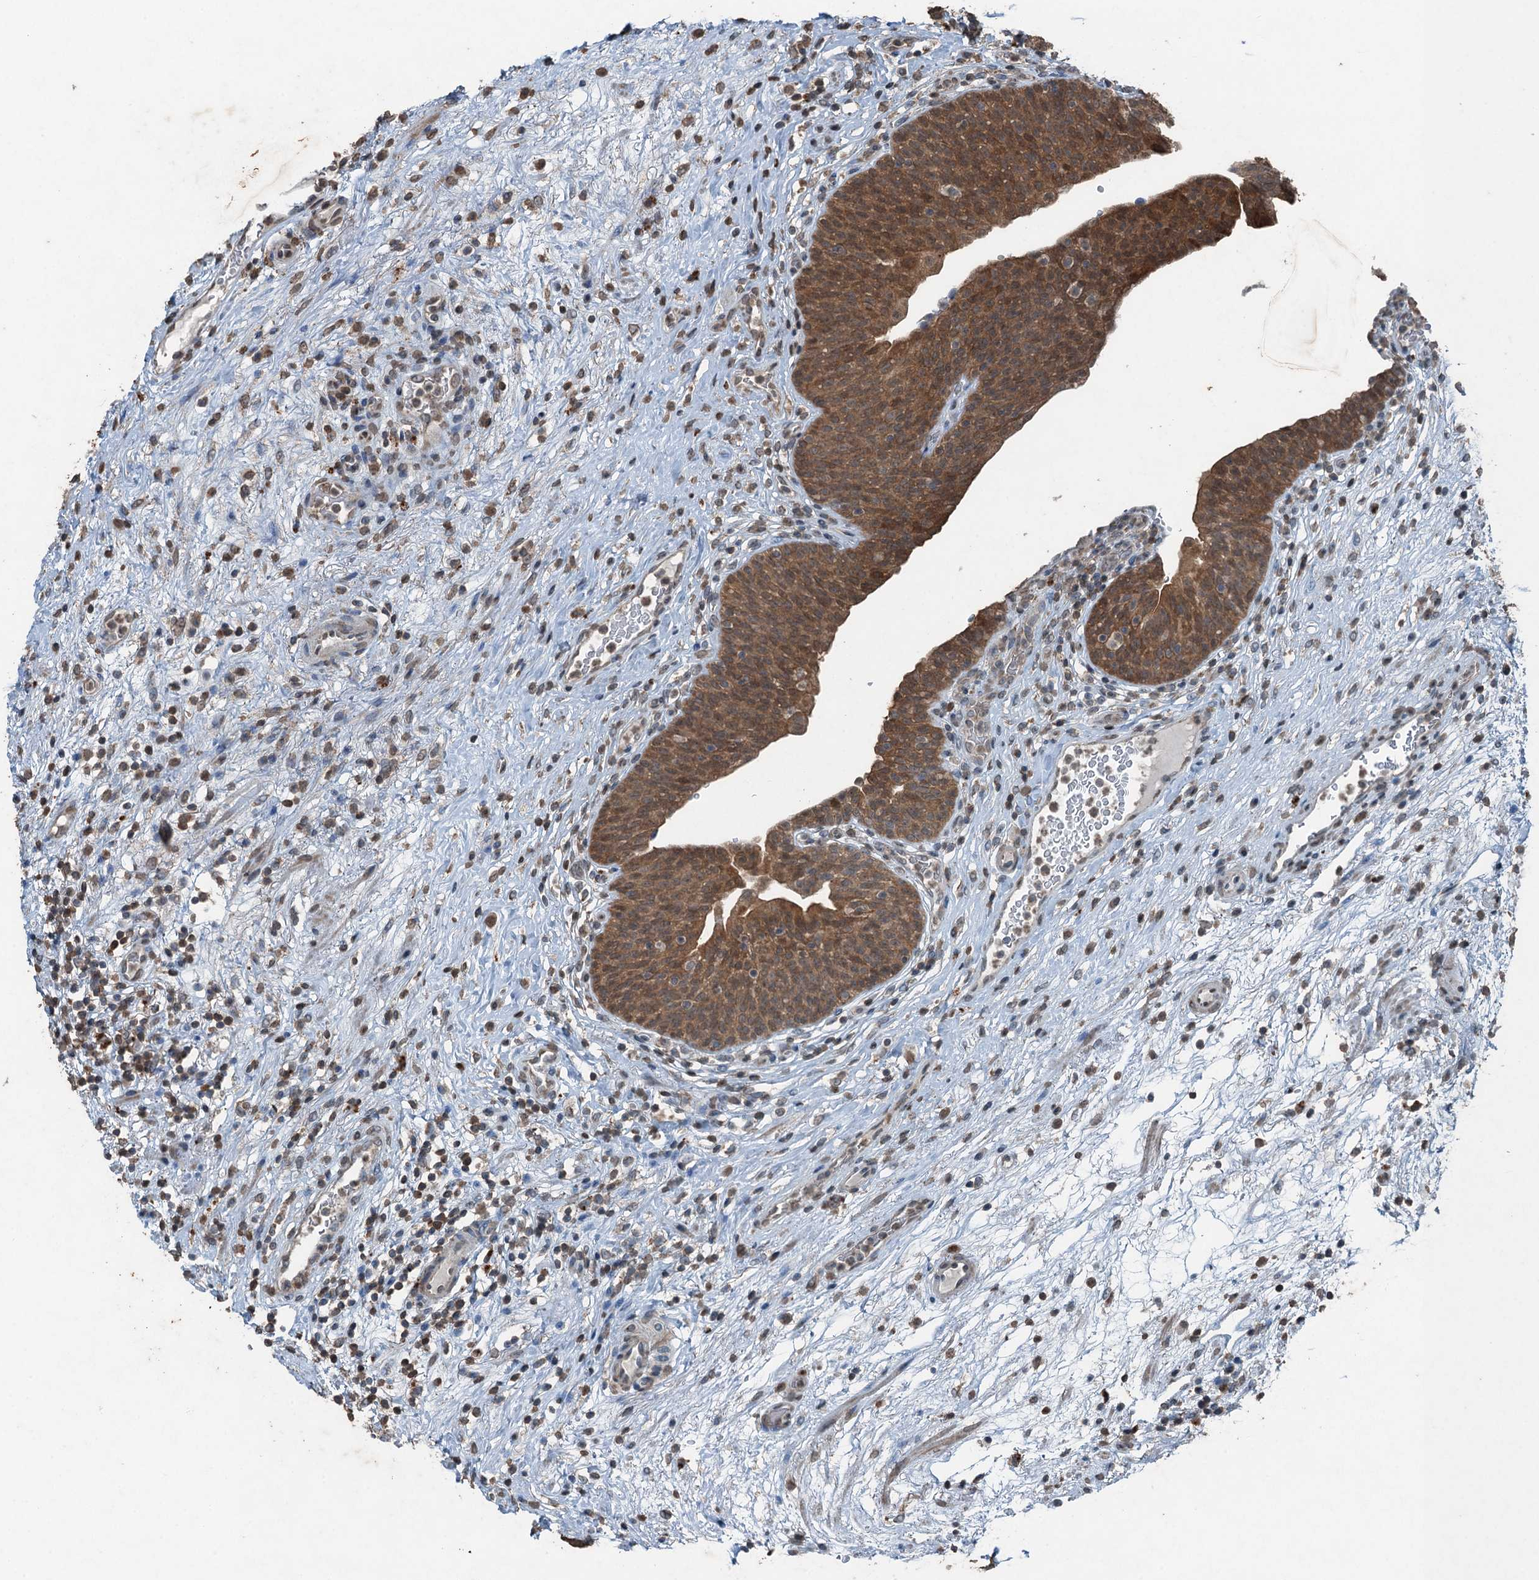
{"staining": {"intensity": "moderate", "quantity": ">75%", "location": "cytoplasmic/membranous,nuclear"}, "tissue": "urinary bladder", "cell_type": "Urothelial cells", "image_type": "normal", "snomed": [{"axis": "morphology", "description": "Normal tissue, NOS"}, {"axis": "topography", "description": "Urinary bladder"}], "caption": "Moderate cytoplasmic/membranous,nuclear staining is present in approximately >75% of urothelial cells in unremarkable urinary bladder. The staining was performed using DAB, with brown indicating positive protein expression. Nuclei are stained blue with hematoxylin.", "gene": "TCTN1", "patient": {"sex": "male", "age": 71}}